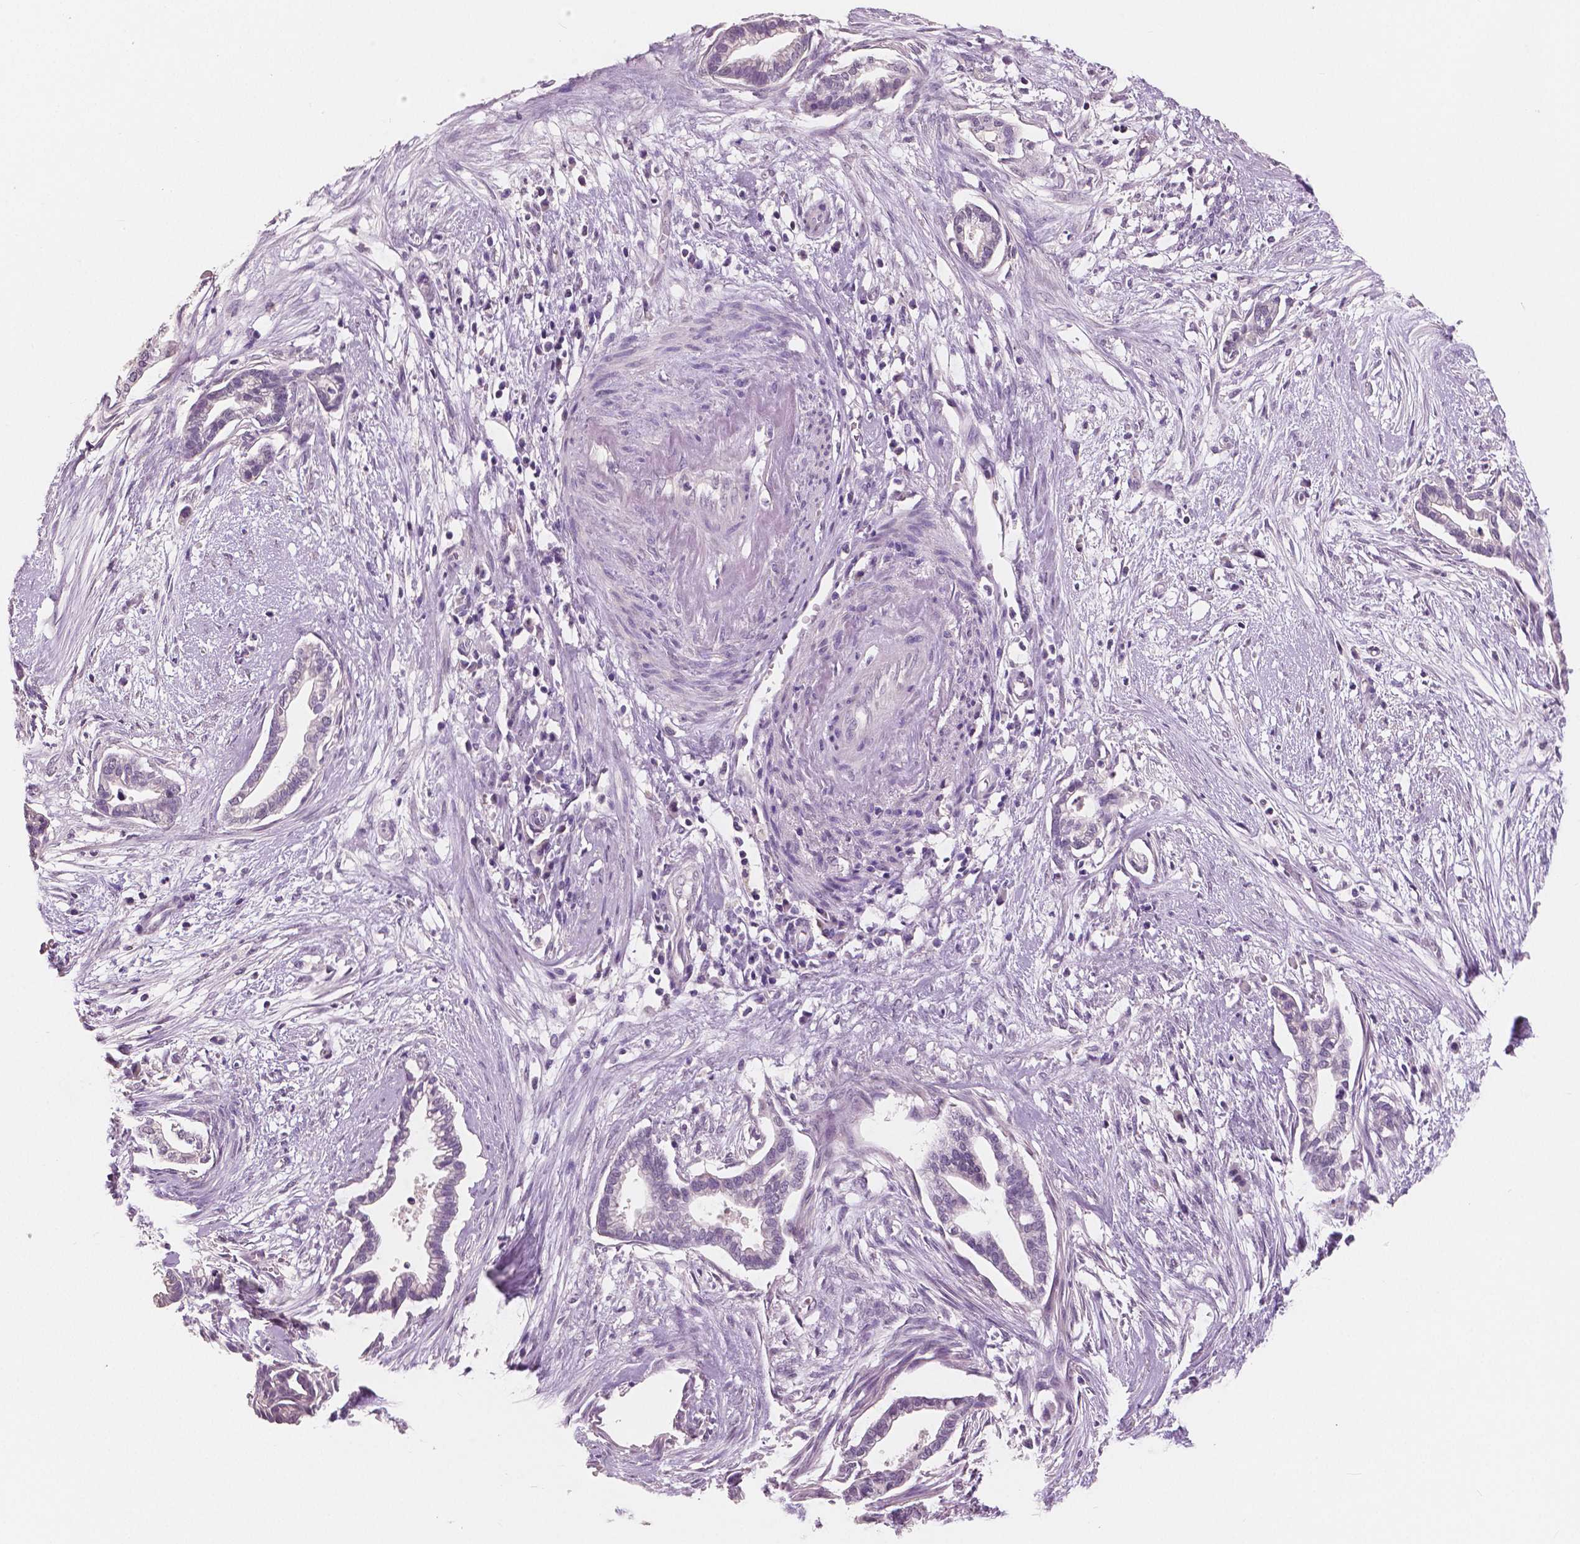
{"staining": {"intensity": "negative", "quantity": "none", "location": "none"}, "tissue": "cervical cancer", "cell_type": "Tumor cells", "image_type": "cancer", "snomed": [{"axis": "morphology", "description": "Adenocarcinoma, NOS"}, {"axis": "topography", "description": "Cervix"}], "caption": "This is a histopathology image of immunohistochemistry (IHC) staining of cervical adenocarcinoma, which shows no staining in tumor cells.", "gene": "NECAB1", "patient": {"sex": "female", "age": 62}}